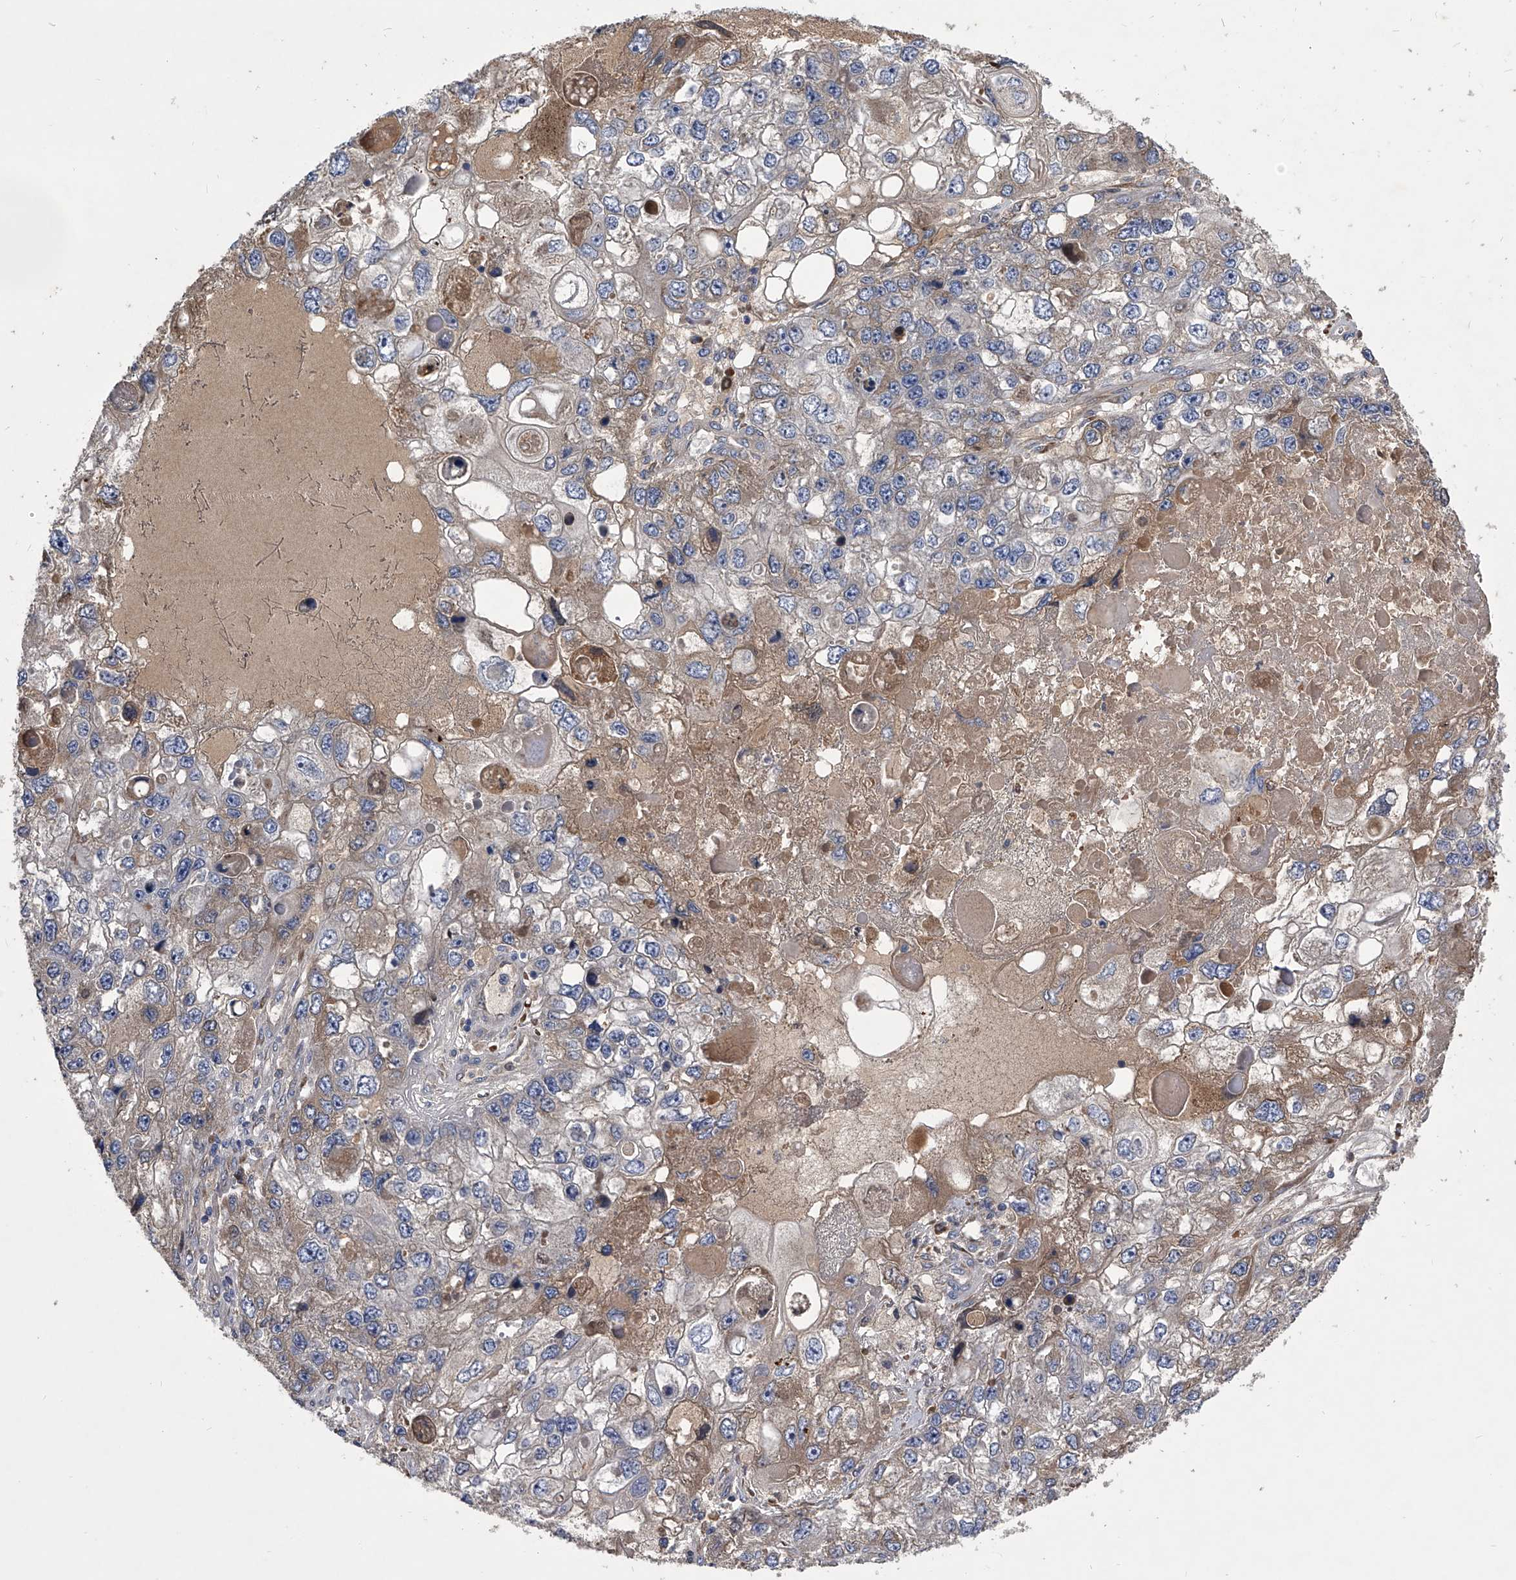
{"staining": {"intensity": "weak", "quantity": "<25%", "location": "cytoplasmic/membranous"}, "tissue": "endometrial cancer", "cell_type": "Tumor cells", "image_type": "cancer", "snomed": [{"axis": "morphology", "description": "Adenocarcinoma, NOS"}, {"axis": "topography", "description": "Endometrium"}], "caption": "Tumor cells are negative for brown protein staining in endometrial adenocarcinoma. (Stains: DAB immunohistochemistry (IHC) with hematoxylin counter stain, Microscopy: brightfield microscopy at high magnification).", "gene": "CCR4", "patient": {"sex": "female", "age": 49}}